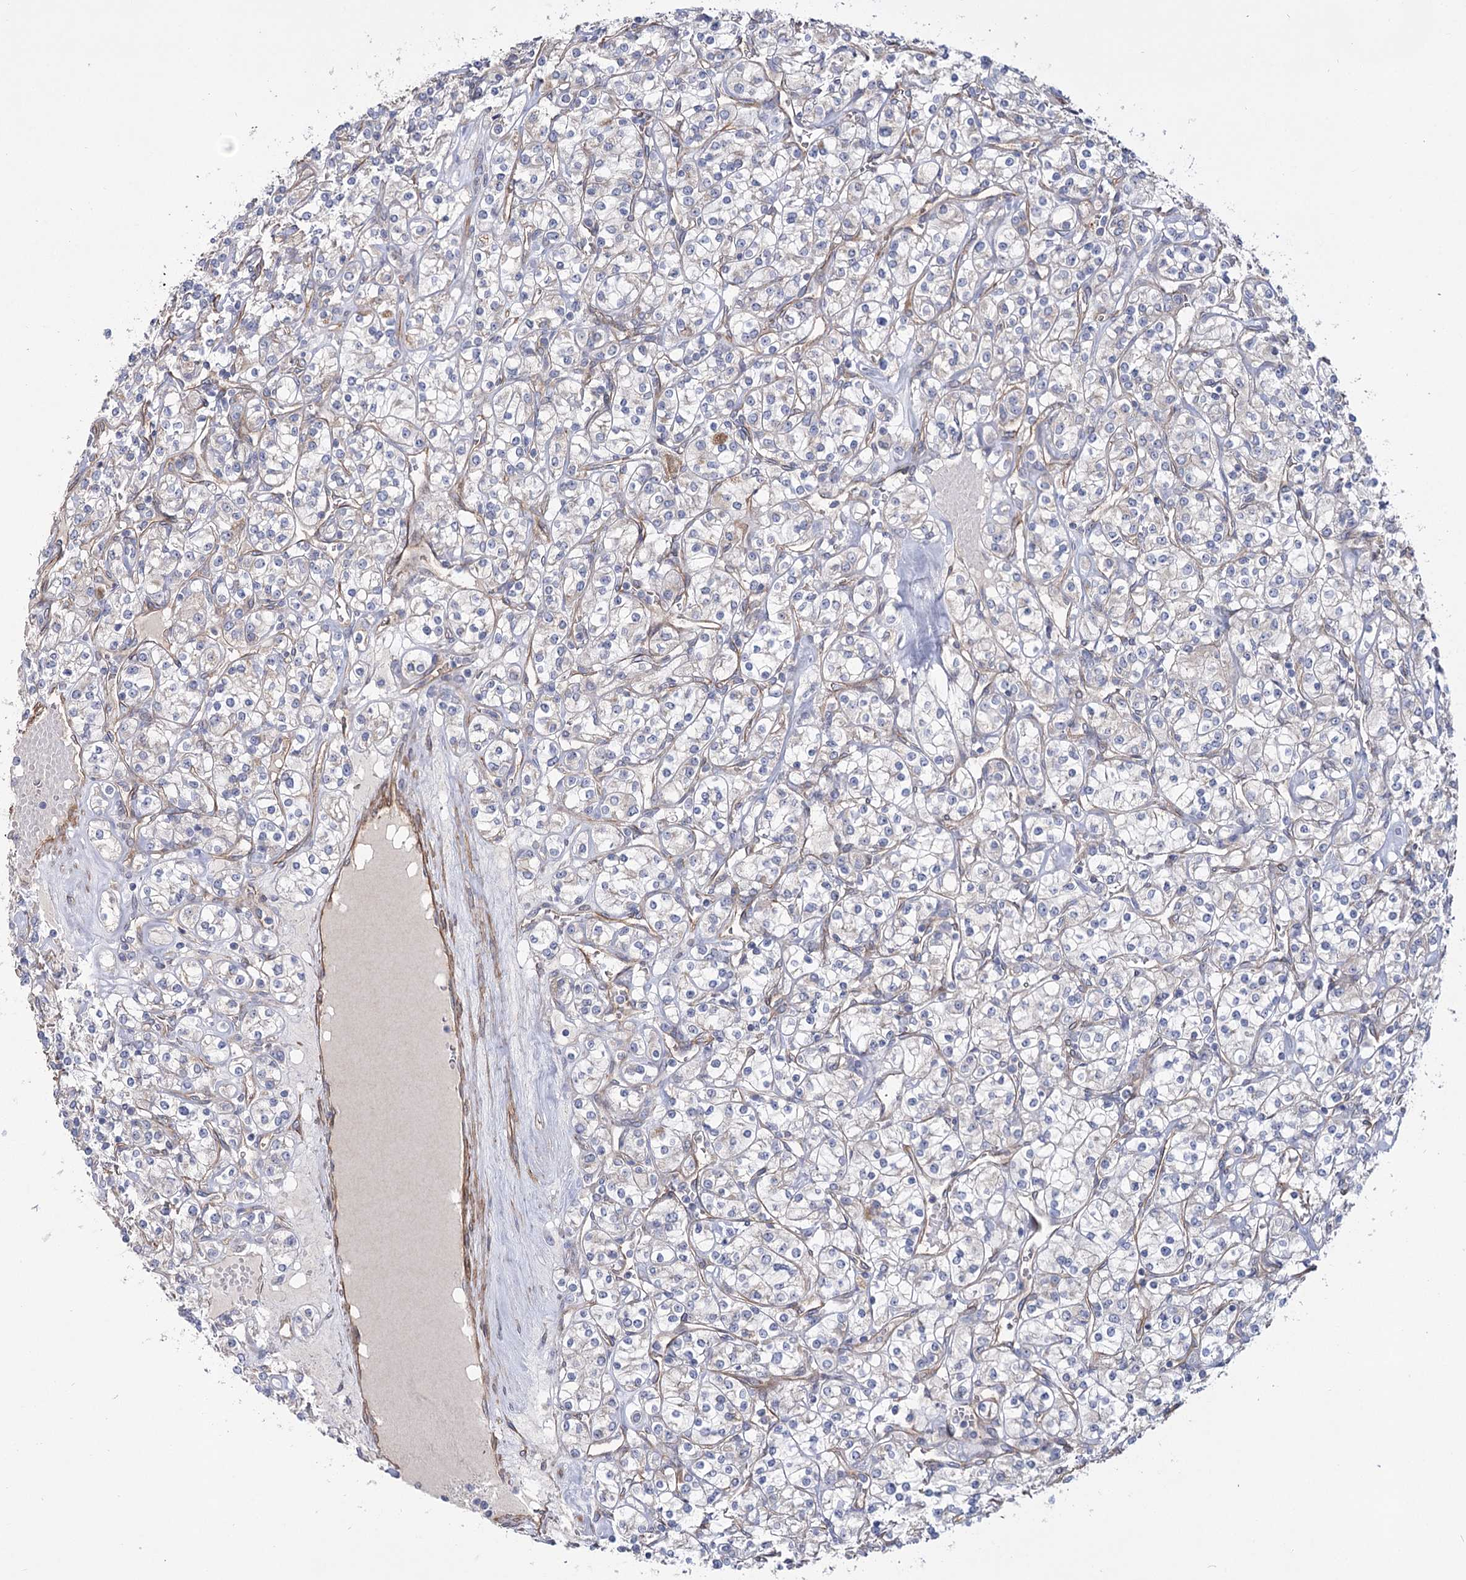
{"staining": {"intensity": "negative", "quantity": "none", "location": "none"}, "tissue": "renal cancer", "cell_type": "Tumor cells", "image_type": "cancer", "snomed": [{"axis": "morphology", "description": "Adenocarcinoma, NOS"}, {"axis": "topography", "description": "Kidney"}], "caption": "High power microscopy micrograph of an IHC micrograph of adenocarcinoma (renal), revealing no significant positivity in tumor cells.", "gene": "TMEM164", "patient": {"sex": "male", "age": 77}}